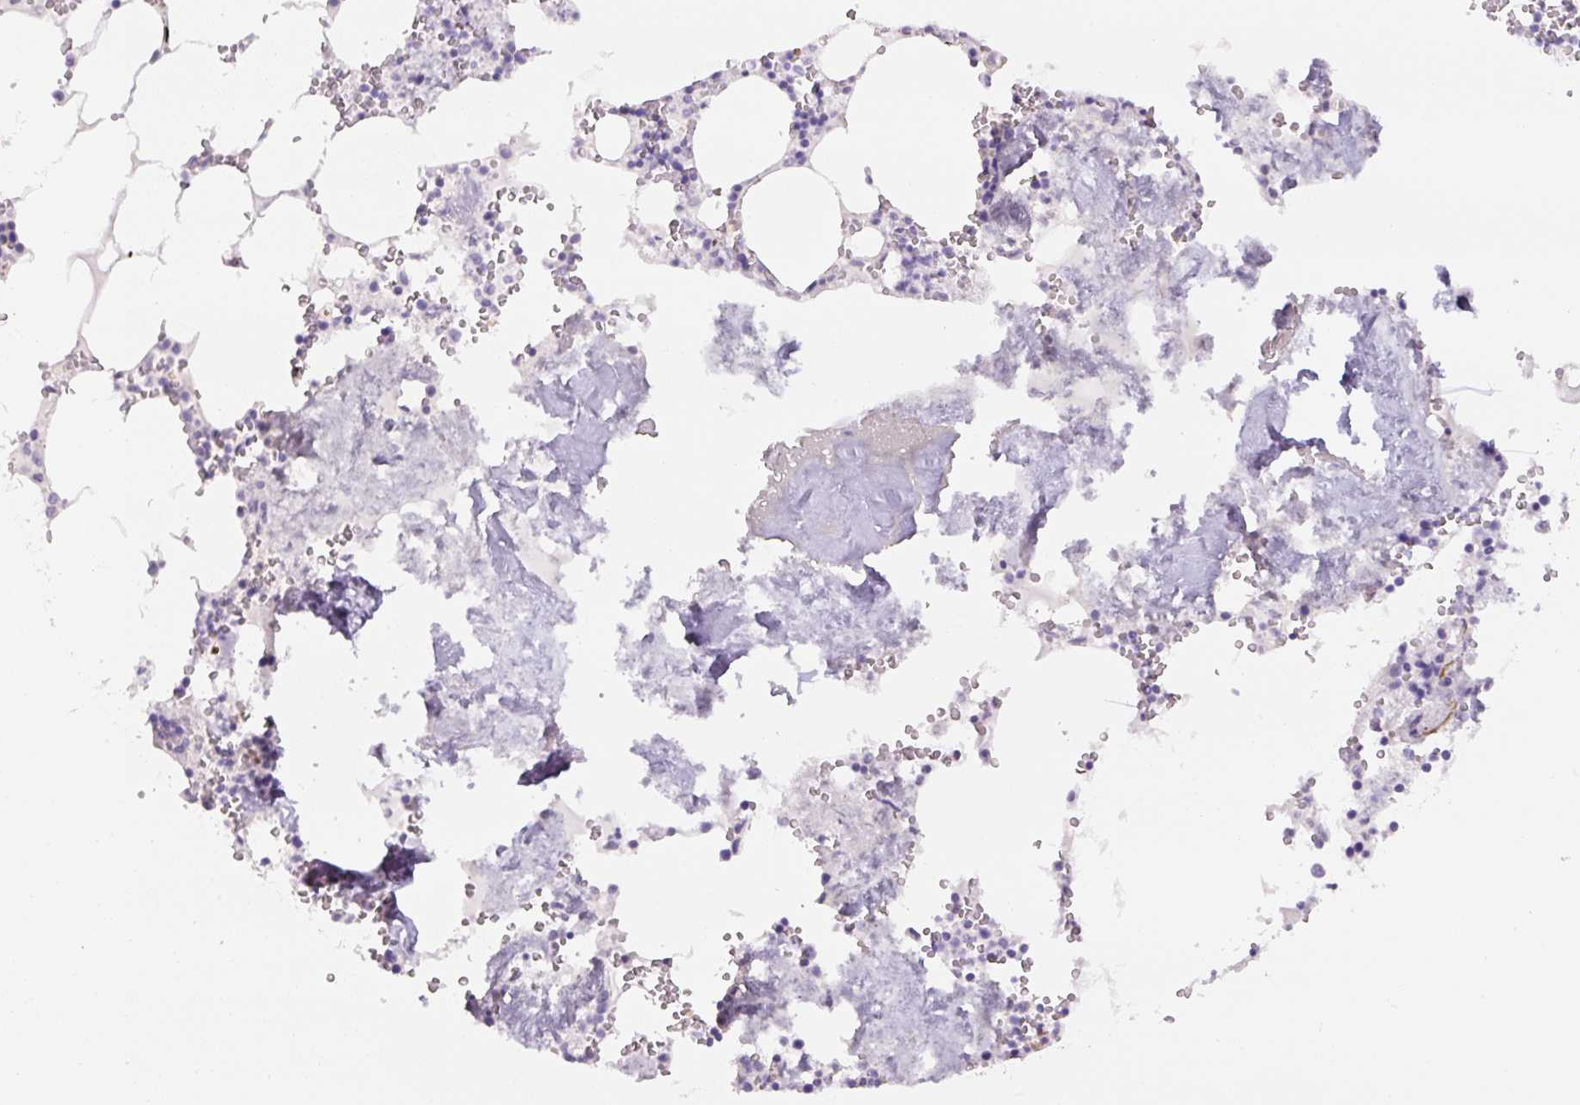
{"staining": {"intensity": "negative", "quantity": "none", "location": "none"}, "tissue": "bone marrow", "cell_type": "Hematopoietic cells", "image_type": "normal", "snomed": [{"axis": "morphology", "description": "Normal tissue, NOS"}, {"axis": "topography", "description": "Bone marrow"}], "caption": "Immunohistochemistry image of unremarkable bone marrow stained for a protein (brown), which displays no positivity in hematopoietic cells.", "gene": "NES", "patient": {"sex": "male", "age": 54}}